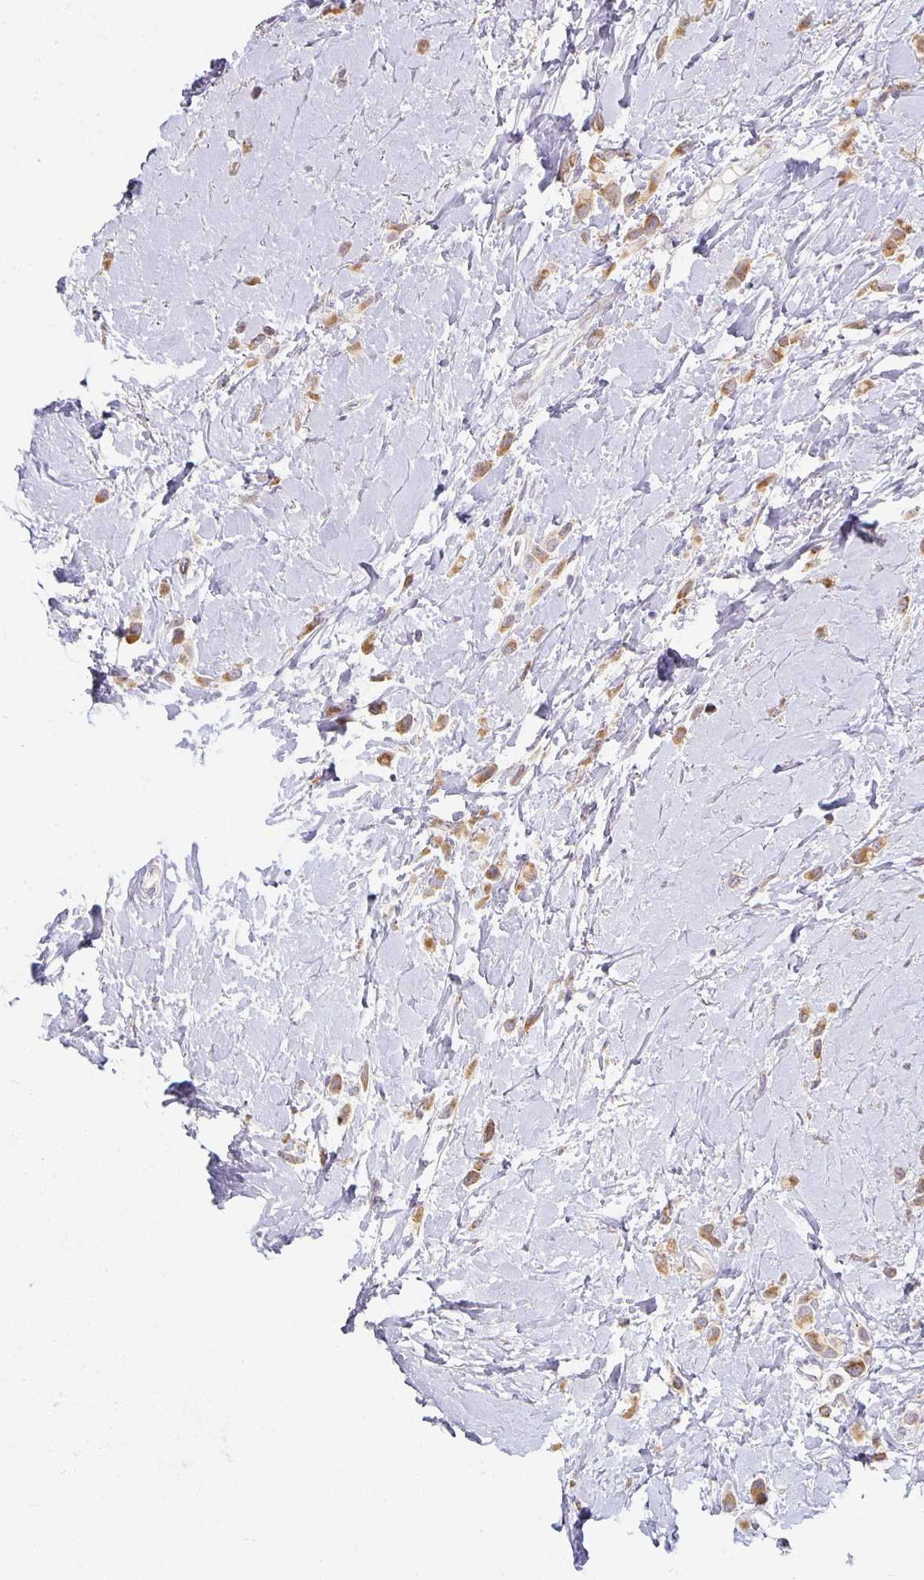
{"staining": {"intensity": "moderate", "quantity": ">75%", "location": "cytoplasmic/membranous"}, "tissue": "breast cancer", "cell_type": "Tumor cells", "image_type": "cancer", "snomed": [{"axis": "morphology", "description": "Lobular carcinoma"}, {"axis": "topography", "description": "Breast"}], "caption": "Lobular carcinoma (breast) stained with DAB (3,3'-diaminobenzidine) IHC exhibits medium levels of moderate cytoplasmic/membranous positivity in approximately >75% of tumor cells. (IHC, brightfield microscopy, high magnification).", "gene": "EHF", "patient": {"sex": "female", "age": 66}}